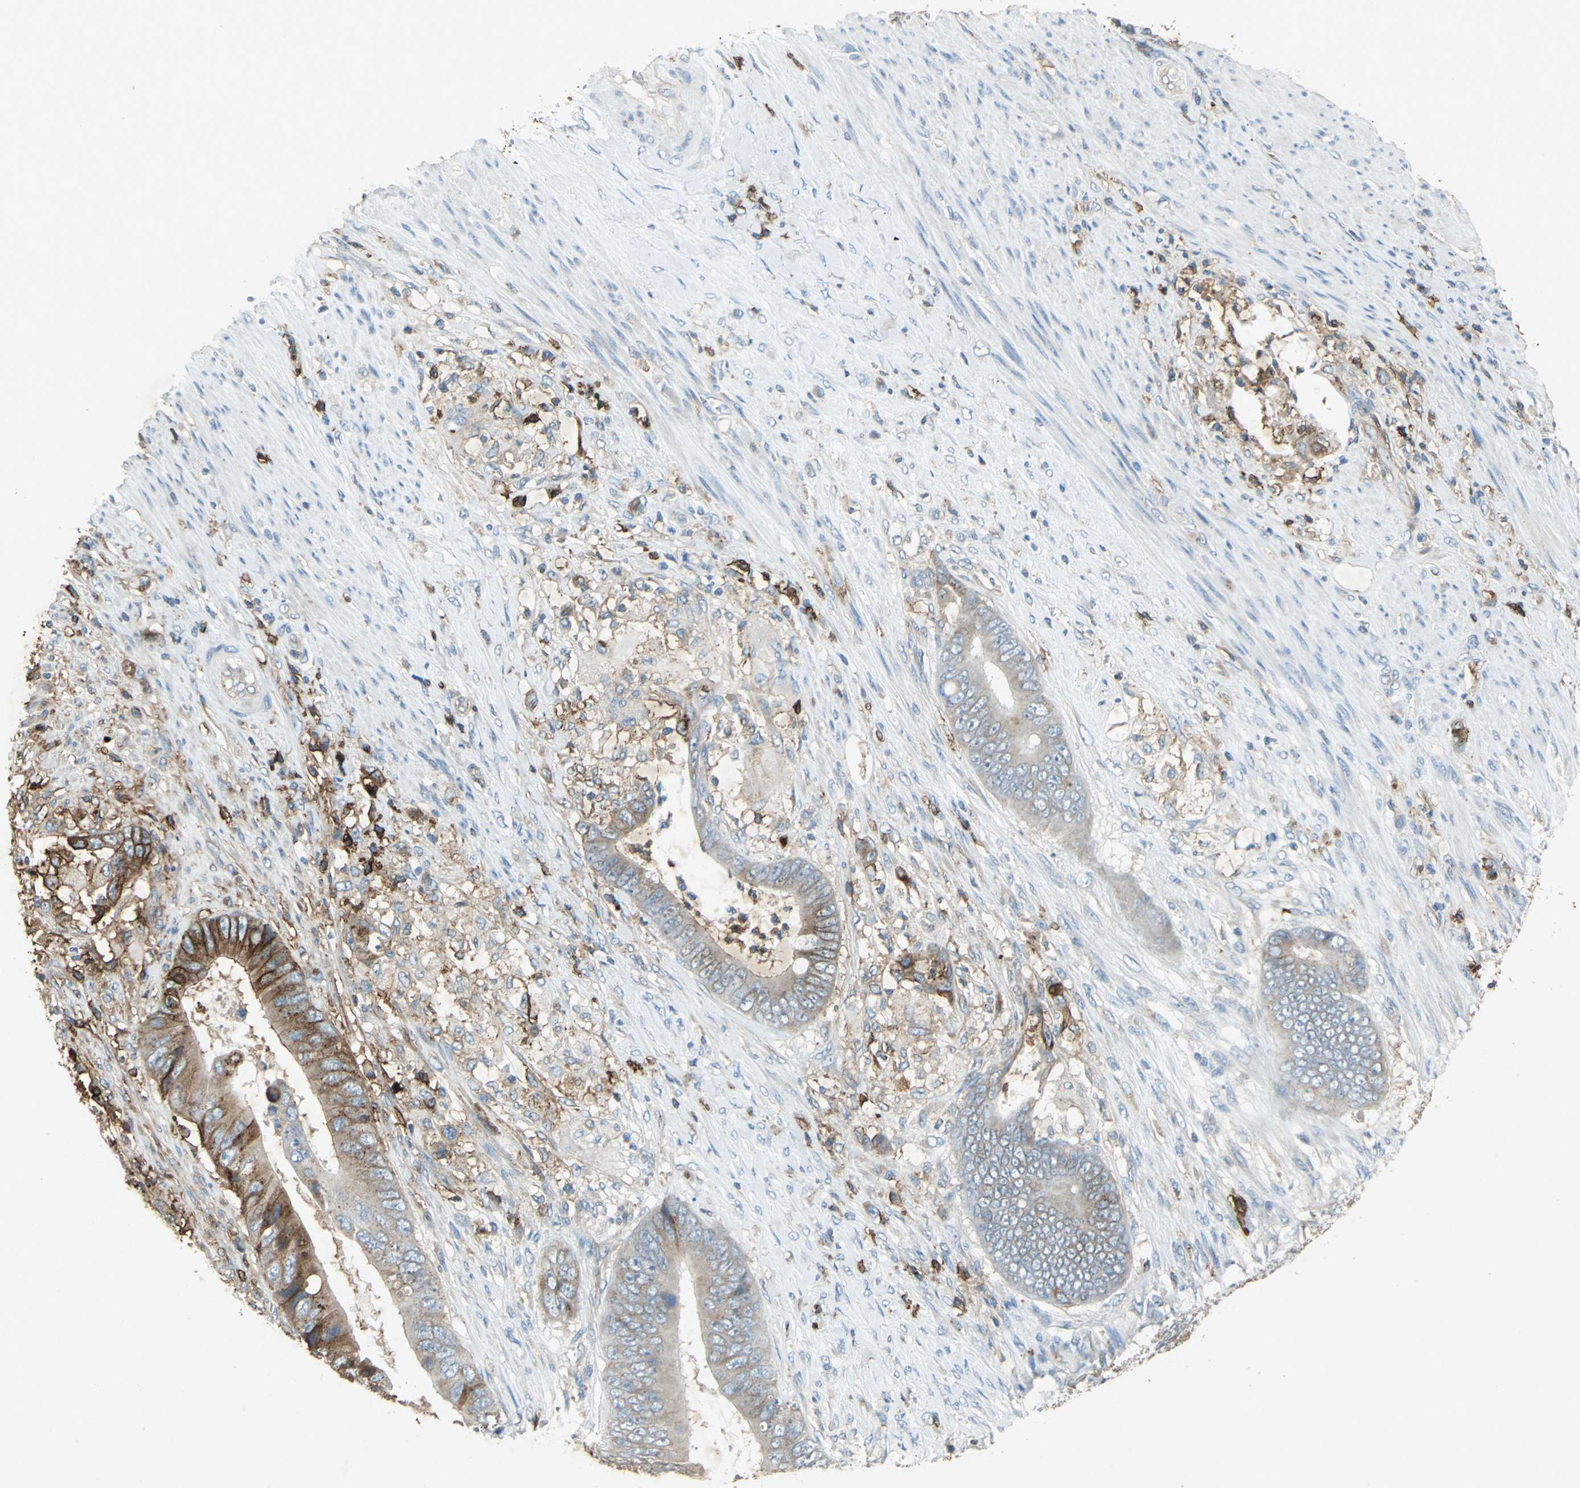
{"staining": {"intensity": "strong", "quantity": "<25%", "location": "cytoplasmic/membranous"}, "tissue": "colorectal cancer", "cell_type": "Tumor cells", "image_type": "cancer", "snomed": [{"axis": "morphology", "description": "Adenocarcinoma, NOS"}, {"axis": "topography", "description": "Rectum"}], "caption": "Human adenocarcinoma (colorectal) stained with a brown dye displays strong cytoplasmic/membranous positive staining in approximately <25% of tumor cells.", "gene": "CCR6", "patient": {"sex": "female", "age": 77}}